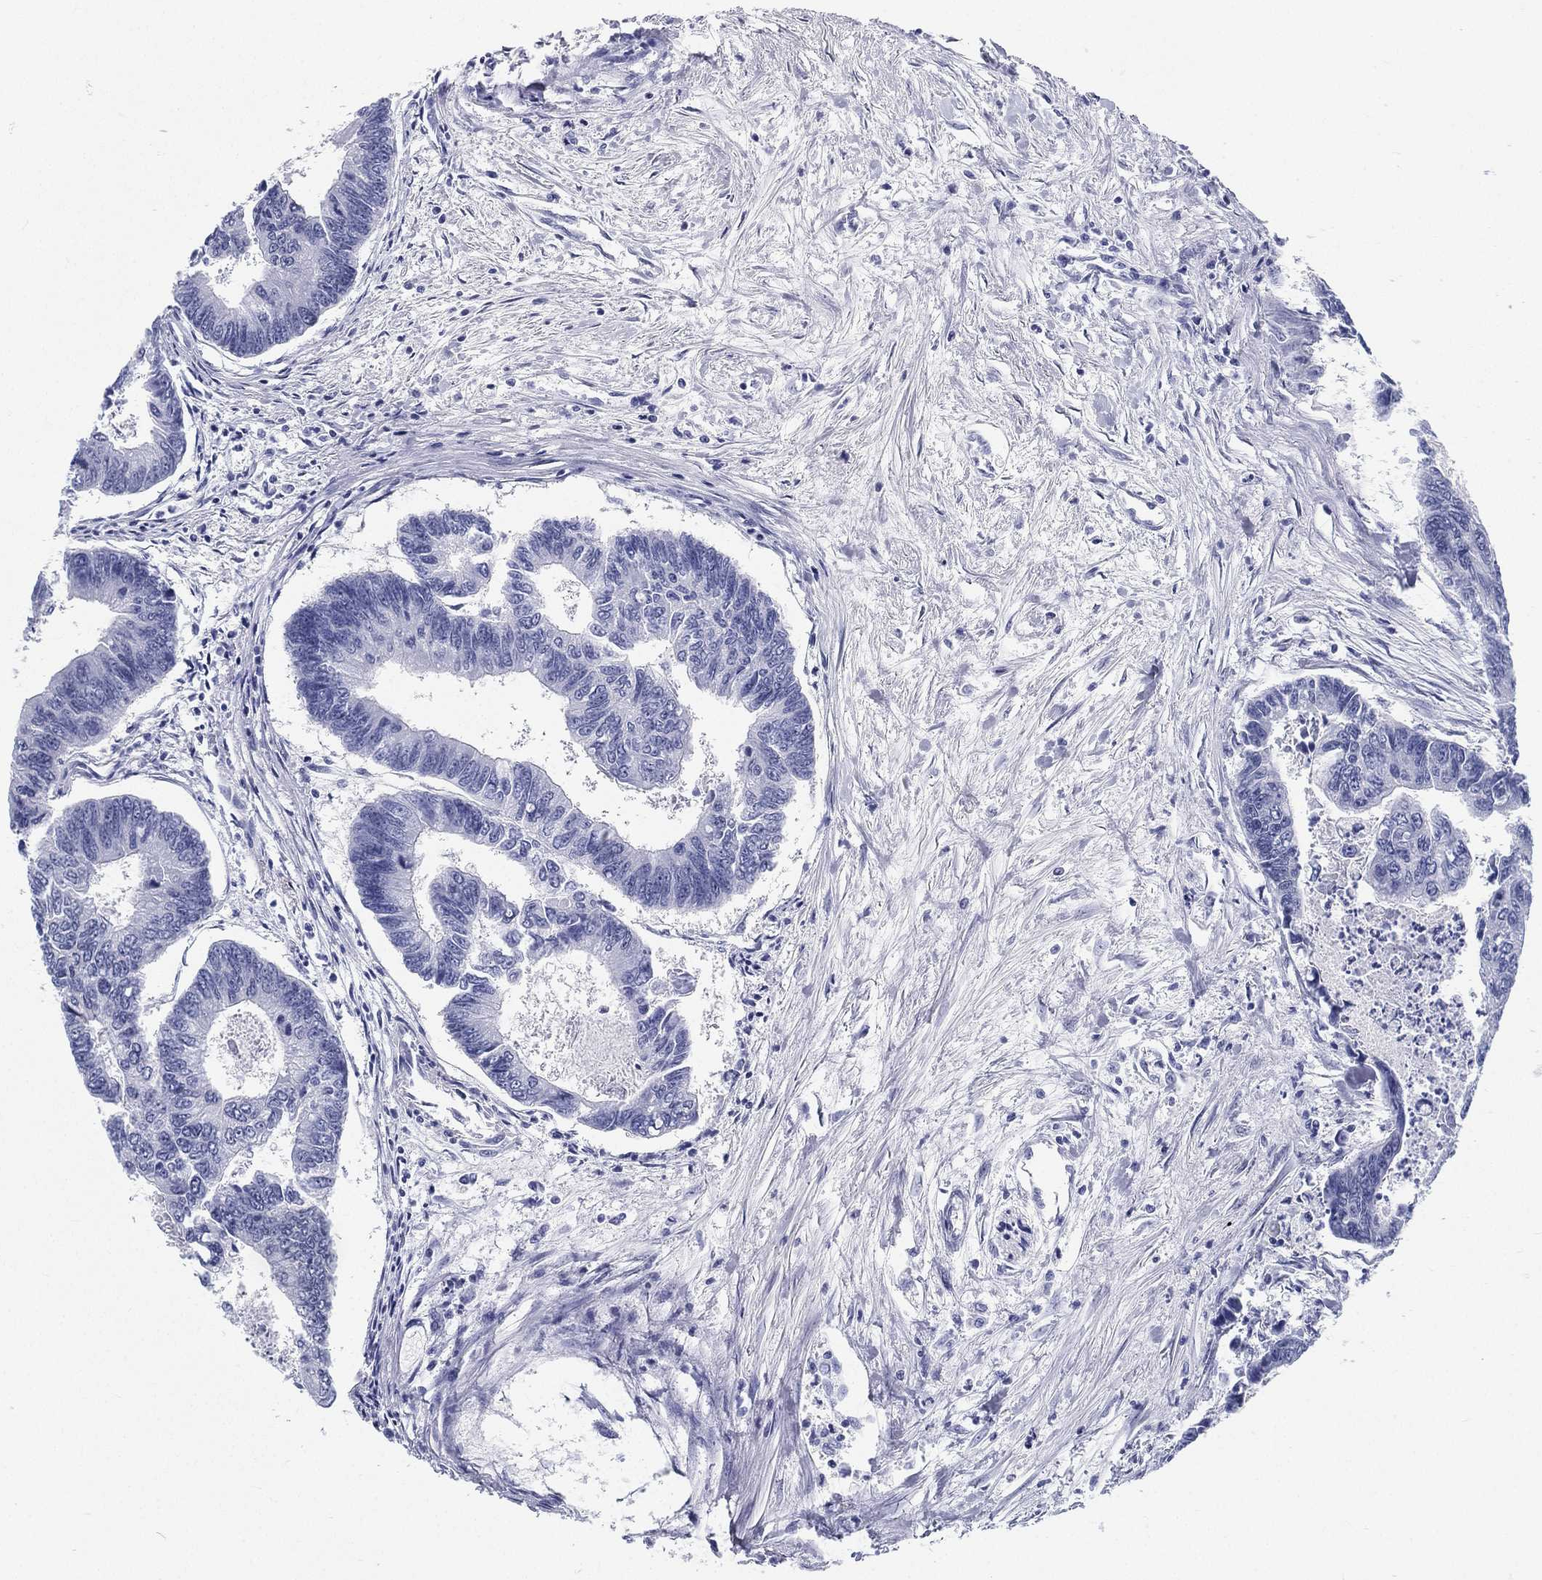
{"staining": {"intensity": "negative", "quantity": "none", "location": "none"}, "tissue": "colorectal cancer", "cell_type": "Tumor cells", "image_type": "cancer", "snomed": [{"axis": "morphology", "description": "Adenocarcinoma, NOS"}, {"axis": "topography", "description": "Colon"}], "caption": "Colorectal adenocarcinoma stained for a protein using immunohistochemistry (IHC) shows no positivity tumor cells.", "gene": "ATP1B2", "patient": {"sex": "female", "age": 65}}